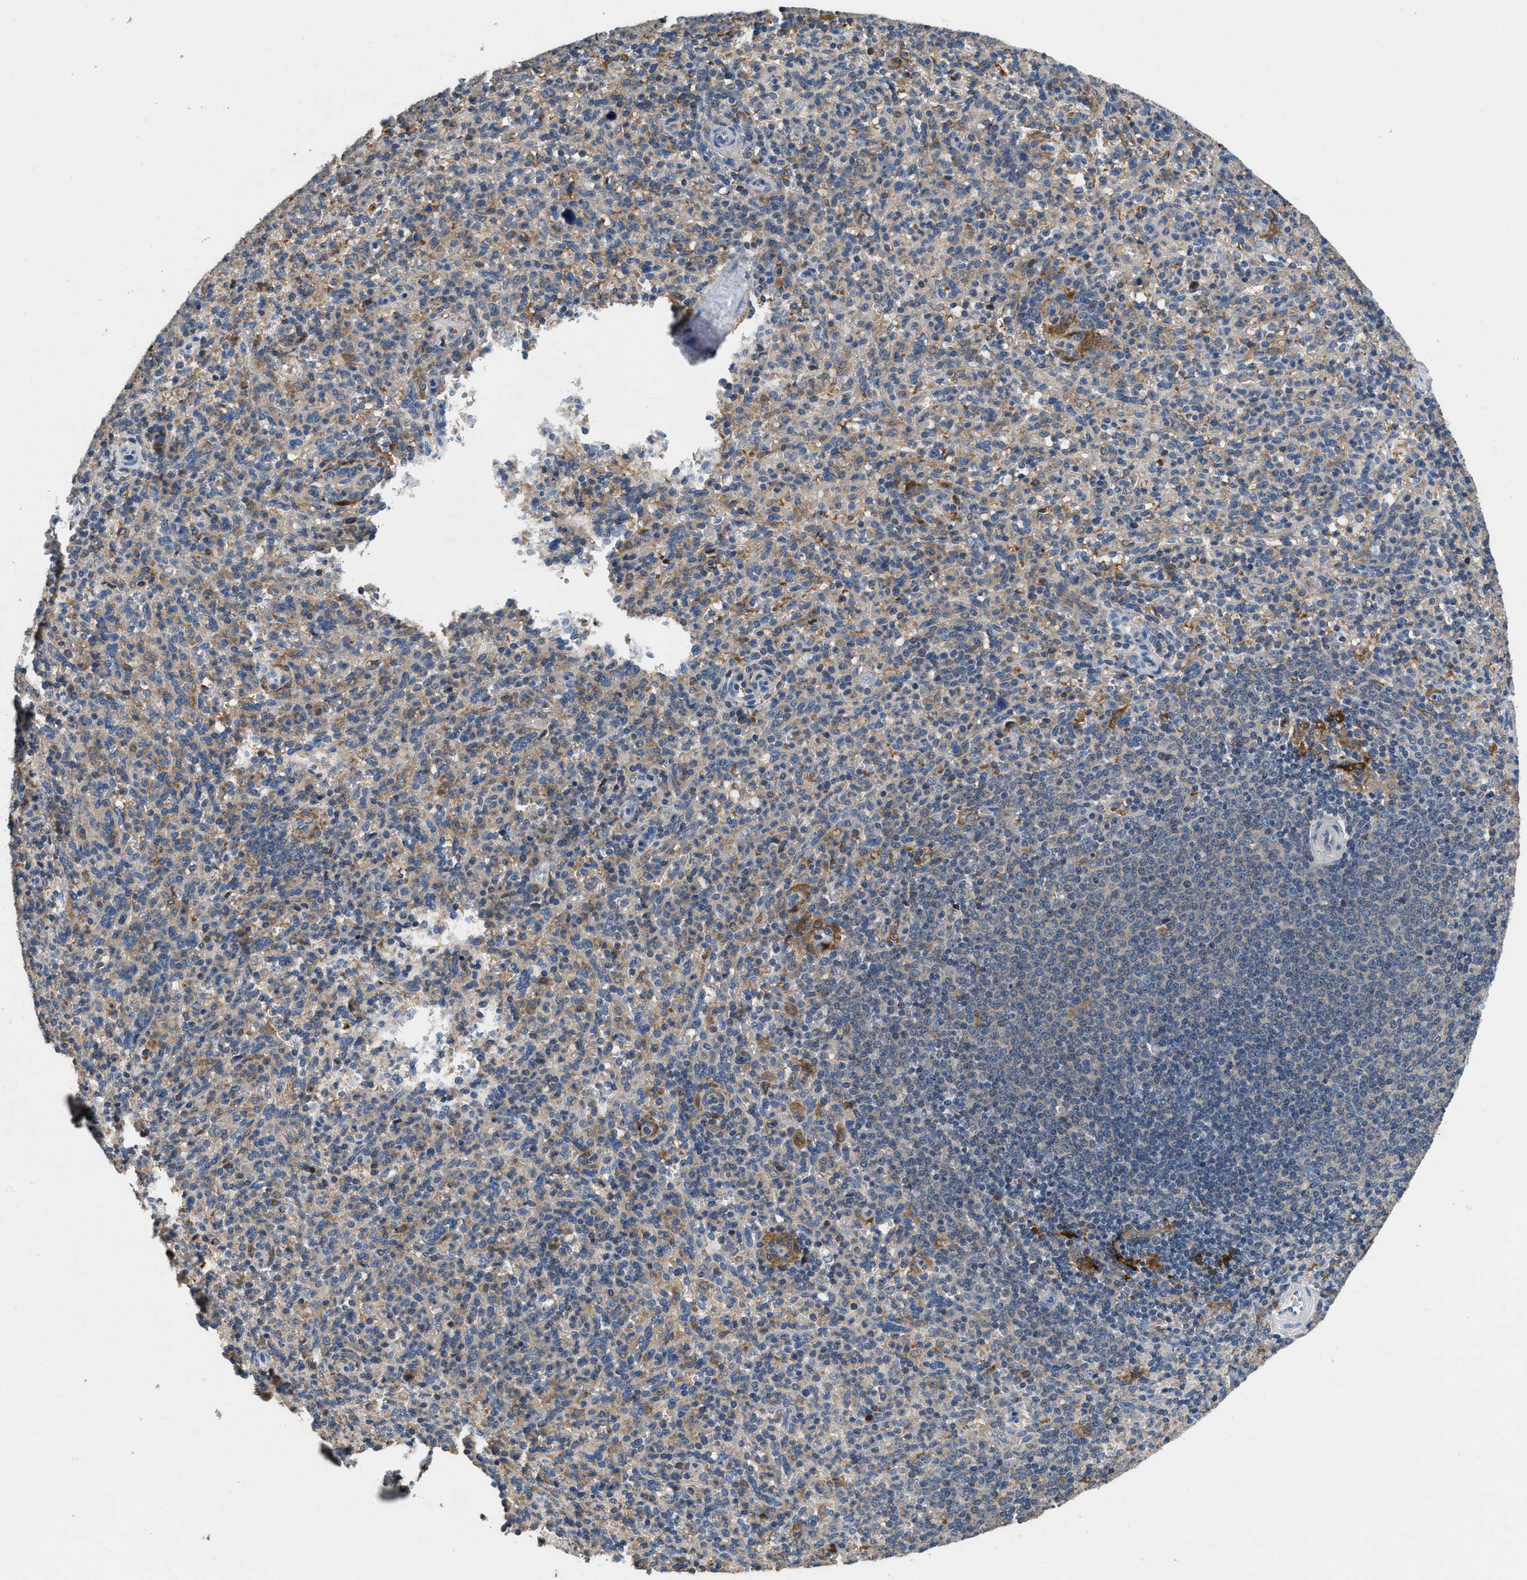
{"staining": {"intensity": "moderate", "quantity": ">75%", "location": "cytoplasmic/membranous"}, "tissue": "spleen", "cell_type": "Cells in red pulp", "image_type": "normal", "snomed": [{"axis": "morphology", "description": "Normal tissue, NOS"}, {"axis": "topography", "description": "Spleen"}], "caption": "The image exhibits immunohistochemical staining of benign spleen. There is moderate cytoplasmic/membranous expression is identified in approximately >75% of cells in red pulp.", "gene": "DGKE", "patient": {"sex": "male", "age": 36}}